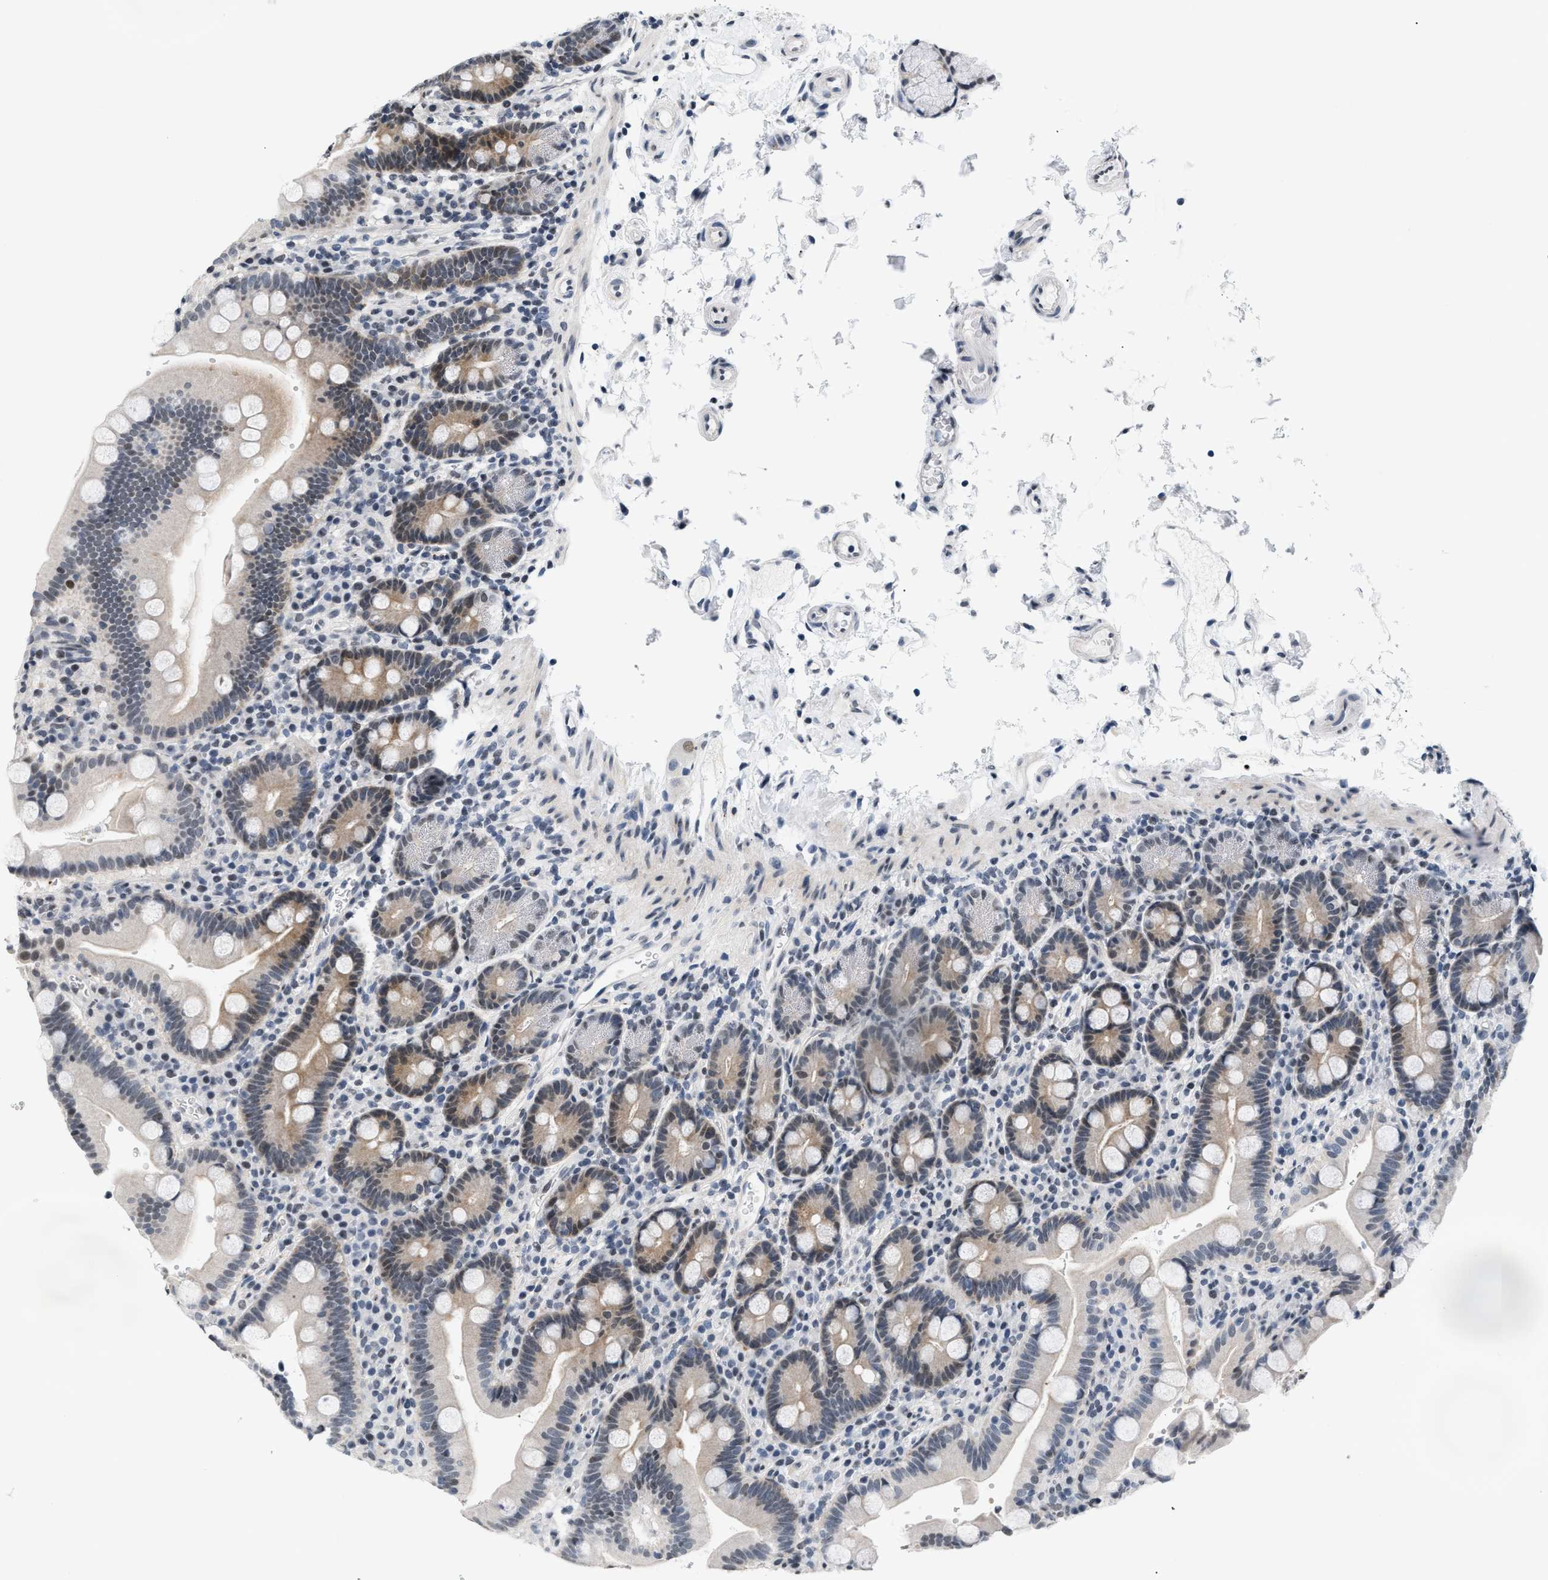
{"staining": {"intensity": "moderate", "quantity": "<25%", "location": "cytoplasmic/membranous,nuclear"}, "tissue": "duodenum", "cell_type": "Glandular cells", "image_type": "normal", "snomed": [{"axis": "morphology", "description": "Normal tissue, NOS"}, {"axis": "topography", "description": "Small intestine, NOS"}], "caption": "A micrograph of duodenum stained for a protein exhibits moderate cytoplasmic/membranous,nuclear brown staining in glandular cells. (IHC, brightfield microscopy, high magnification).", "gene": "RAF1", "patient": {"sex": "female", "age": 71}}